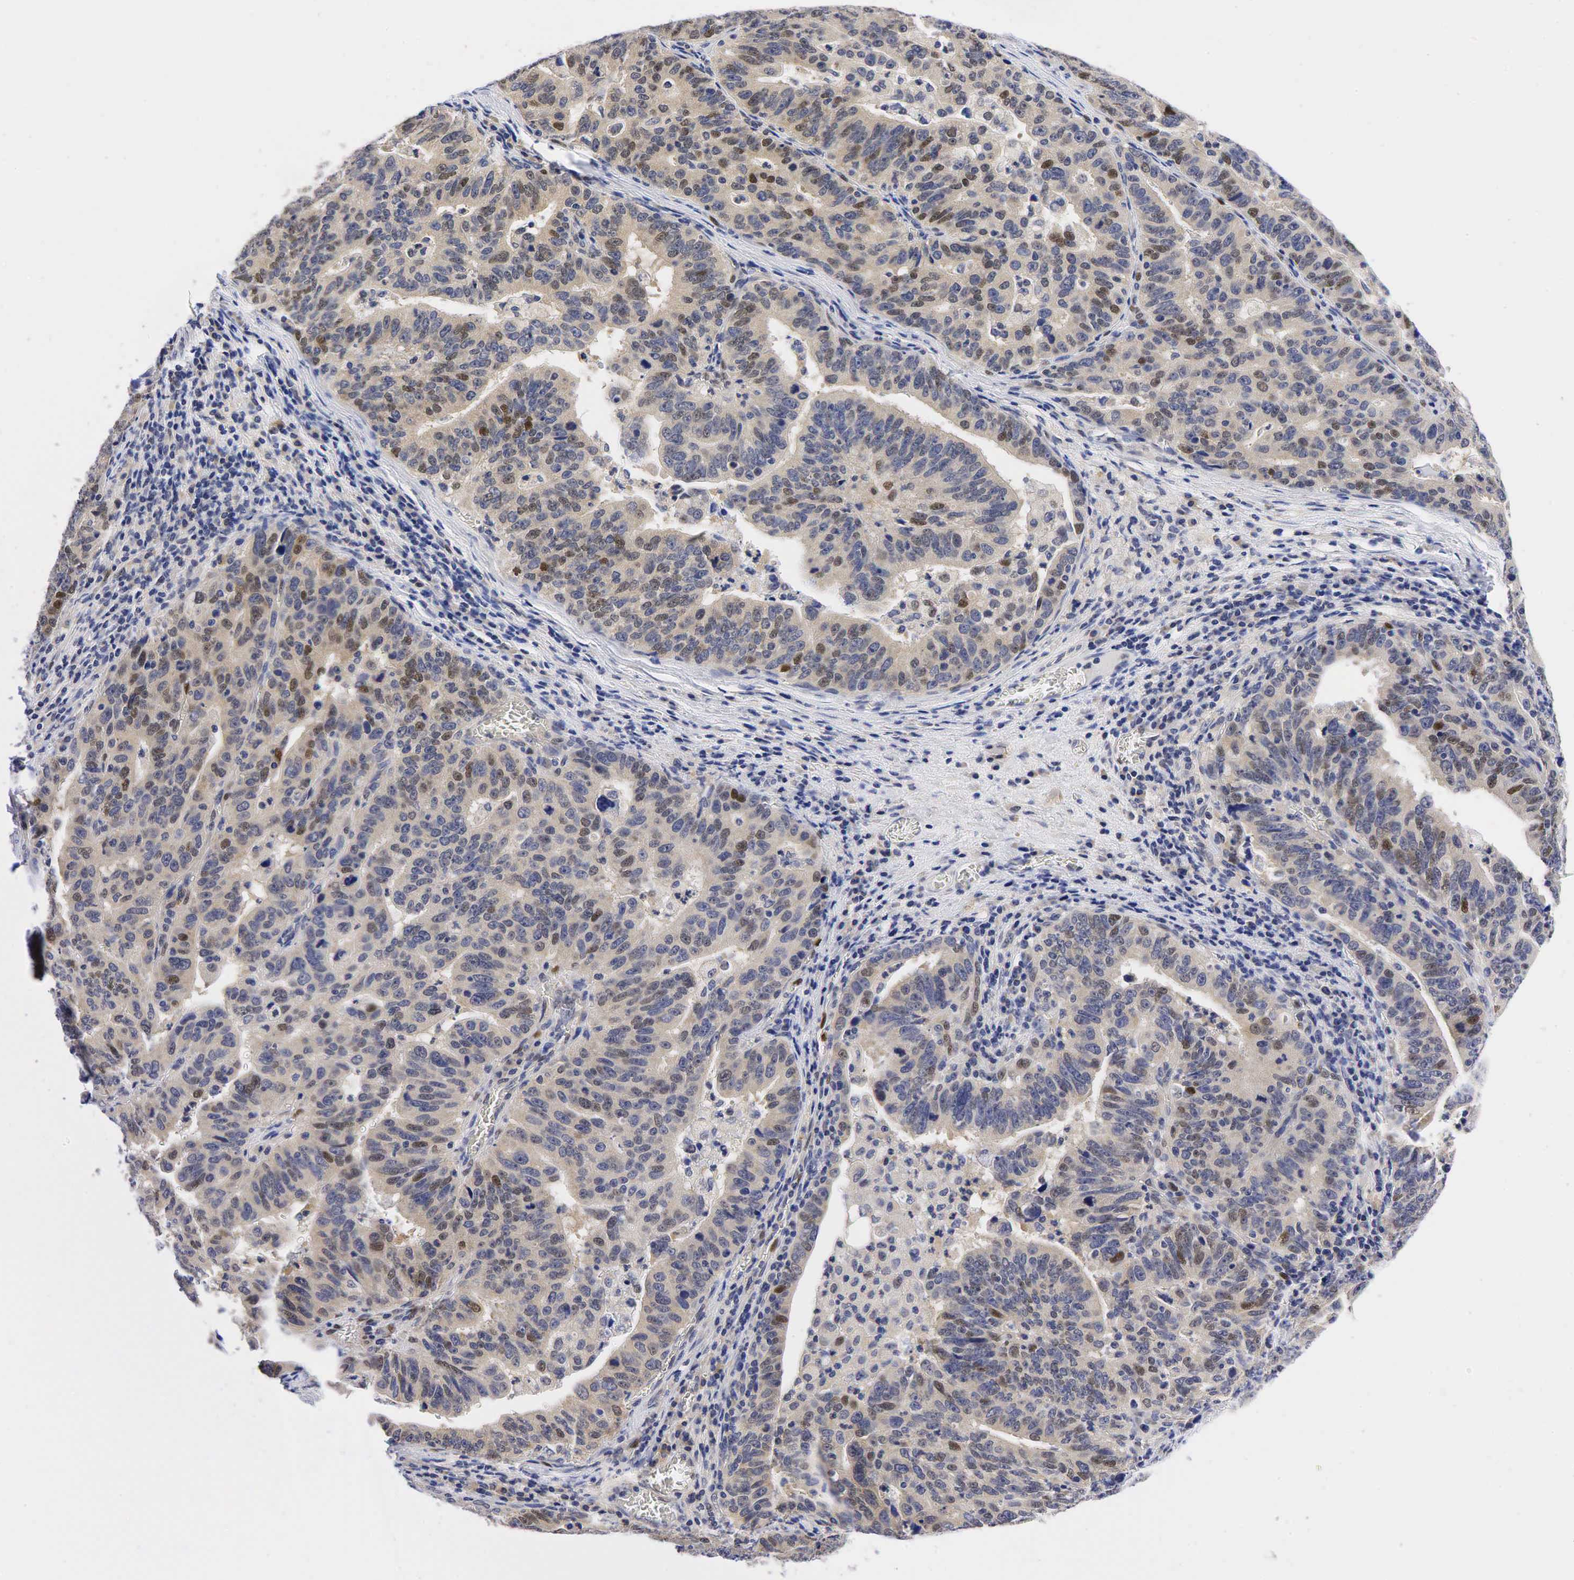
{"staining": {"intensity": "moderate", "quantity": "<25%", "location": "nuclear"}, "tissue": "stomach cancer", "cell_type": "Tumor cells", "image_type": "cancer", "snomed": [{"axis": "morphology", "description": "Adenocarcinoma, NOS"}, {"axis": "topography", "description": "Stomach, upper"}], "caption": "Protein expression analysis of adenocarcinoma (stomach) demonstrates moderate nuclear positivity in about <25% of tumor cells.", "gene": "CCND1", "patient": {"sex": "female", "age": 50}}